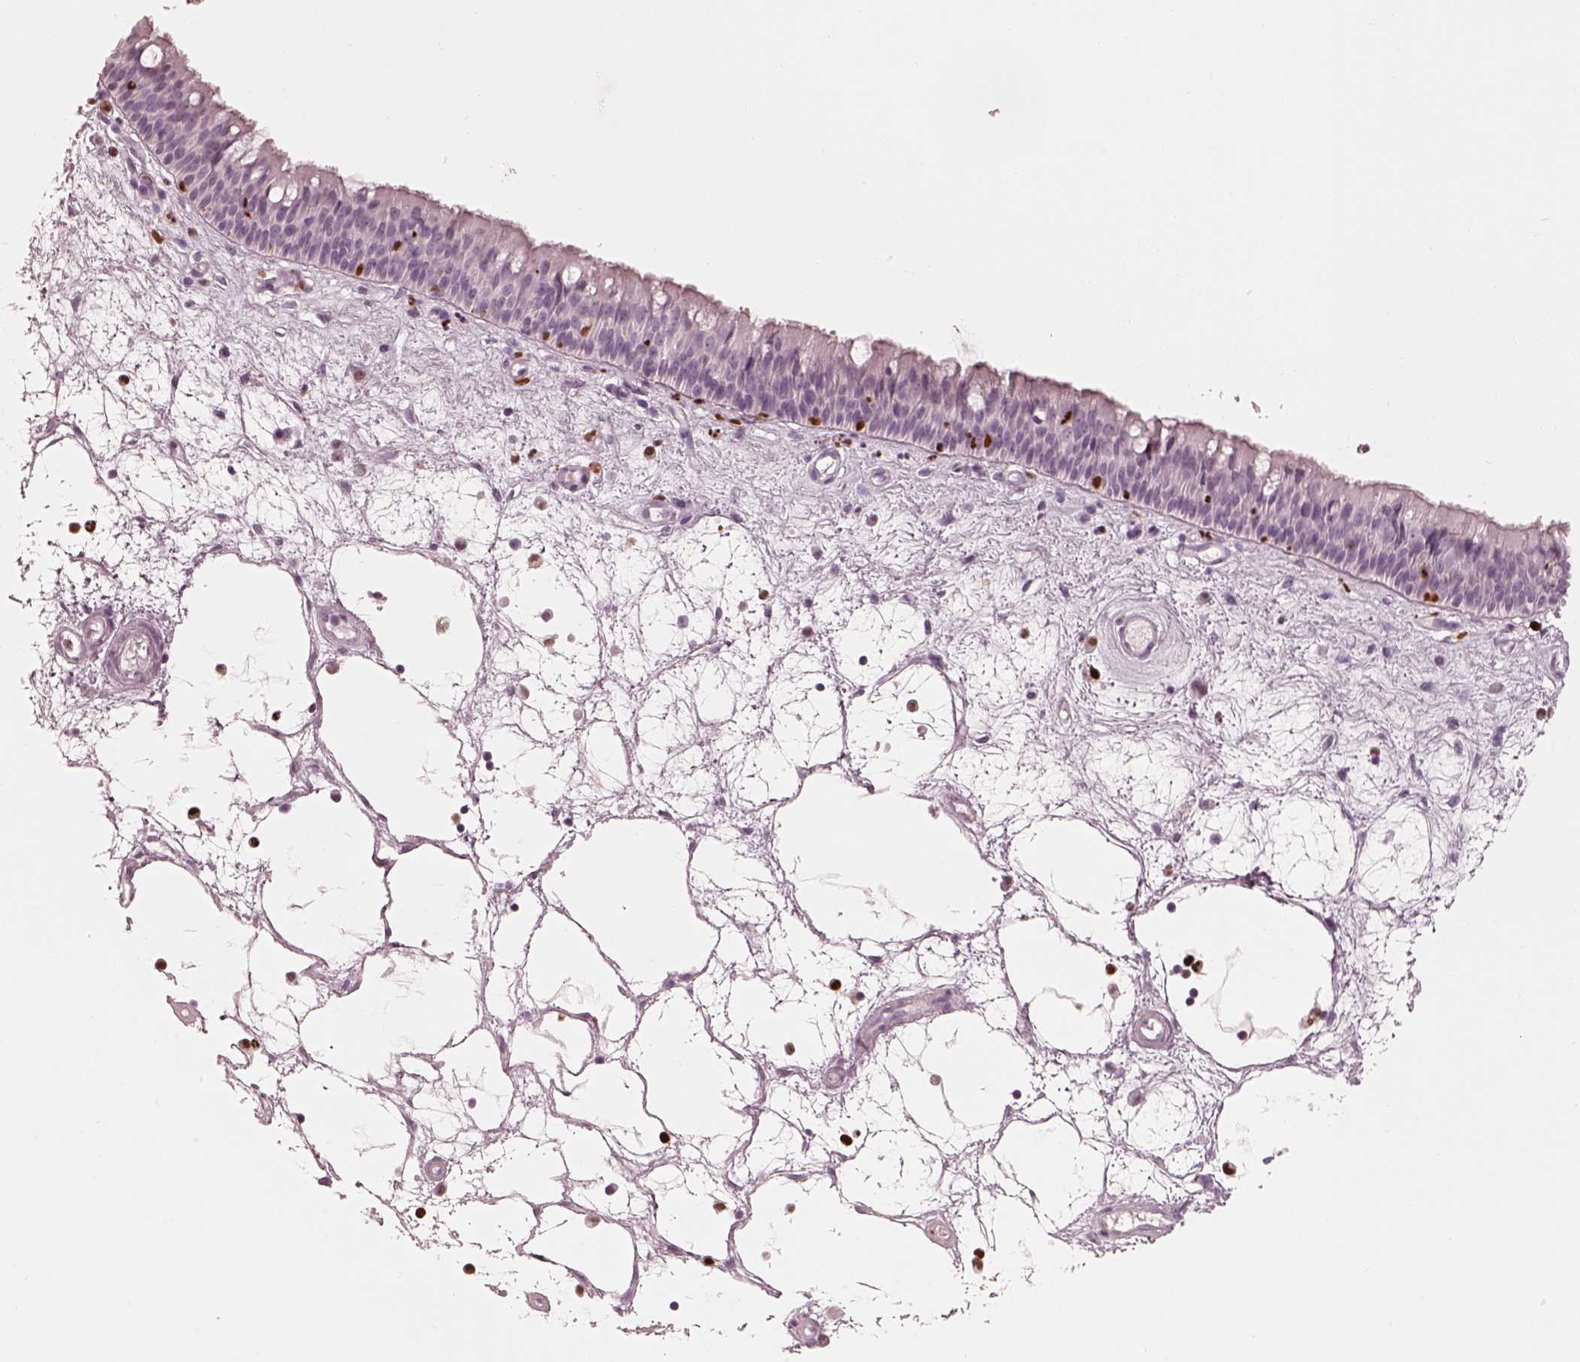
{"staining": {"intensity": "negative", "quantity": "none", "location": "none"}, "tissue": "nasopharynx", "cell_type": "Respiratory epithelial cells", "image_type": "normal", "snomed": [{"axis": "morphology", "description": "Normal tissue, NOS"}, {"axis": "topography", "description": "Nasopharynx"}], "caption": "The histopathology image reveals no staining of respiratory epithelial cells in benign nasopharynx. (Immunohistochemistry (ihc), brightfield microscopy, high magnification).", "gene": "ALOX5", "patient": {"sex": "male", "age": 69}}